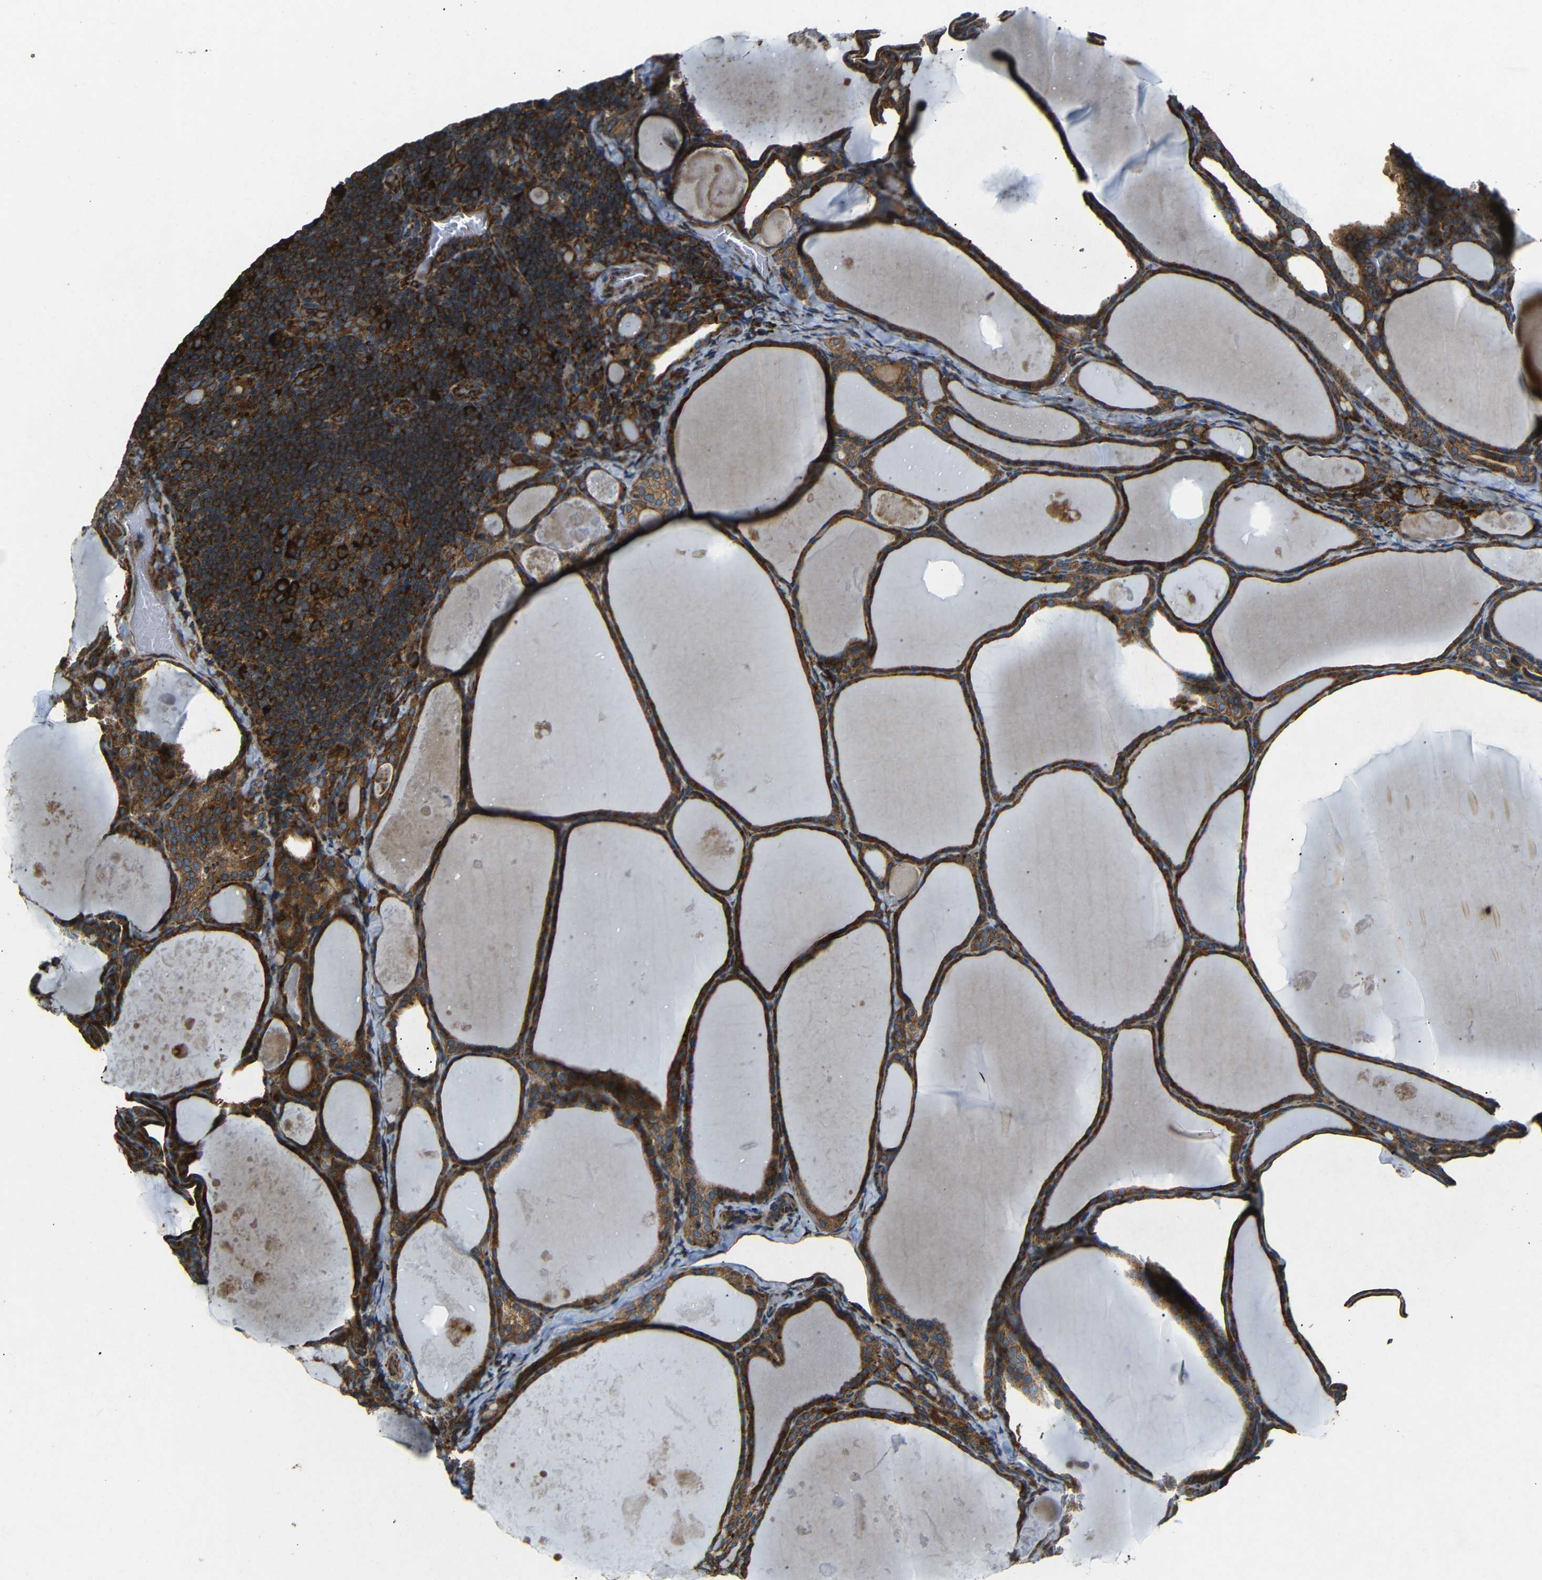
{"staining": {"intensity": "strong", "quantity": ">75%", "location": "cytoplasmic/membranous"}, "tissue": "thyroid cancer", "cell_type": "Tumor cells", "image_type": "cancer", "snomed": [{"axis": "morphology", "description": "Papillary adenocarcinoma, NOS"}, {"axis": "topography", "description": "Thyroid gland"}], "caption": "This histopathology image exhibits thyroid cancer (papillary adenocarcinoma) stained with immunohistochemistry (IHC) to label a protein in brown. The cytoplasmic/membranous of tumor cells show strong positivity for the protein. Nuclei are counter-stained blue.", "gene": "BTF3", "patient": {"sex": "female", "age": 42}}